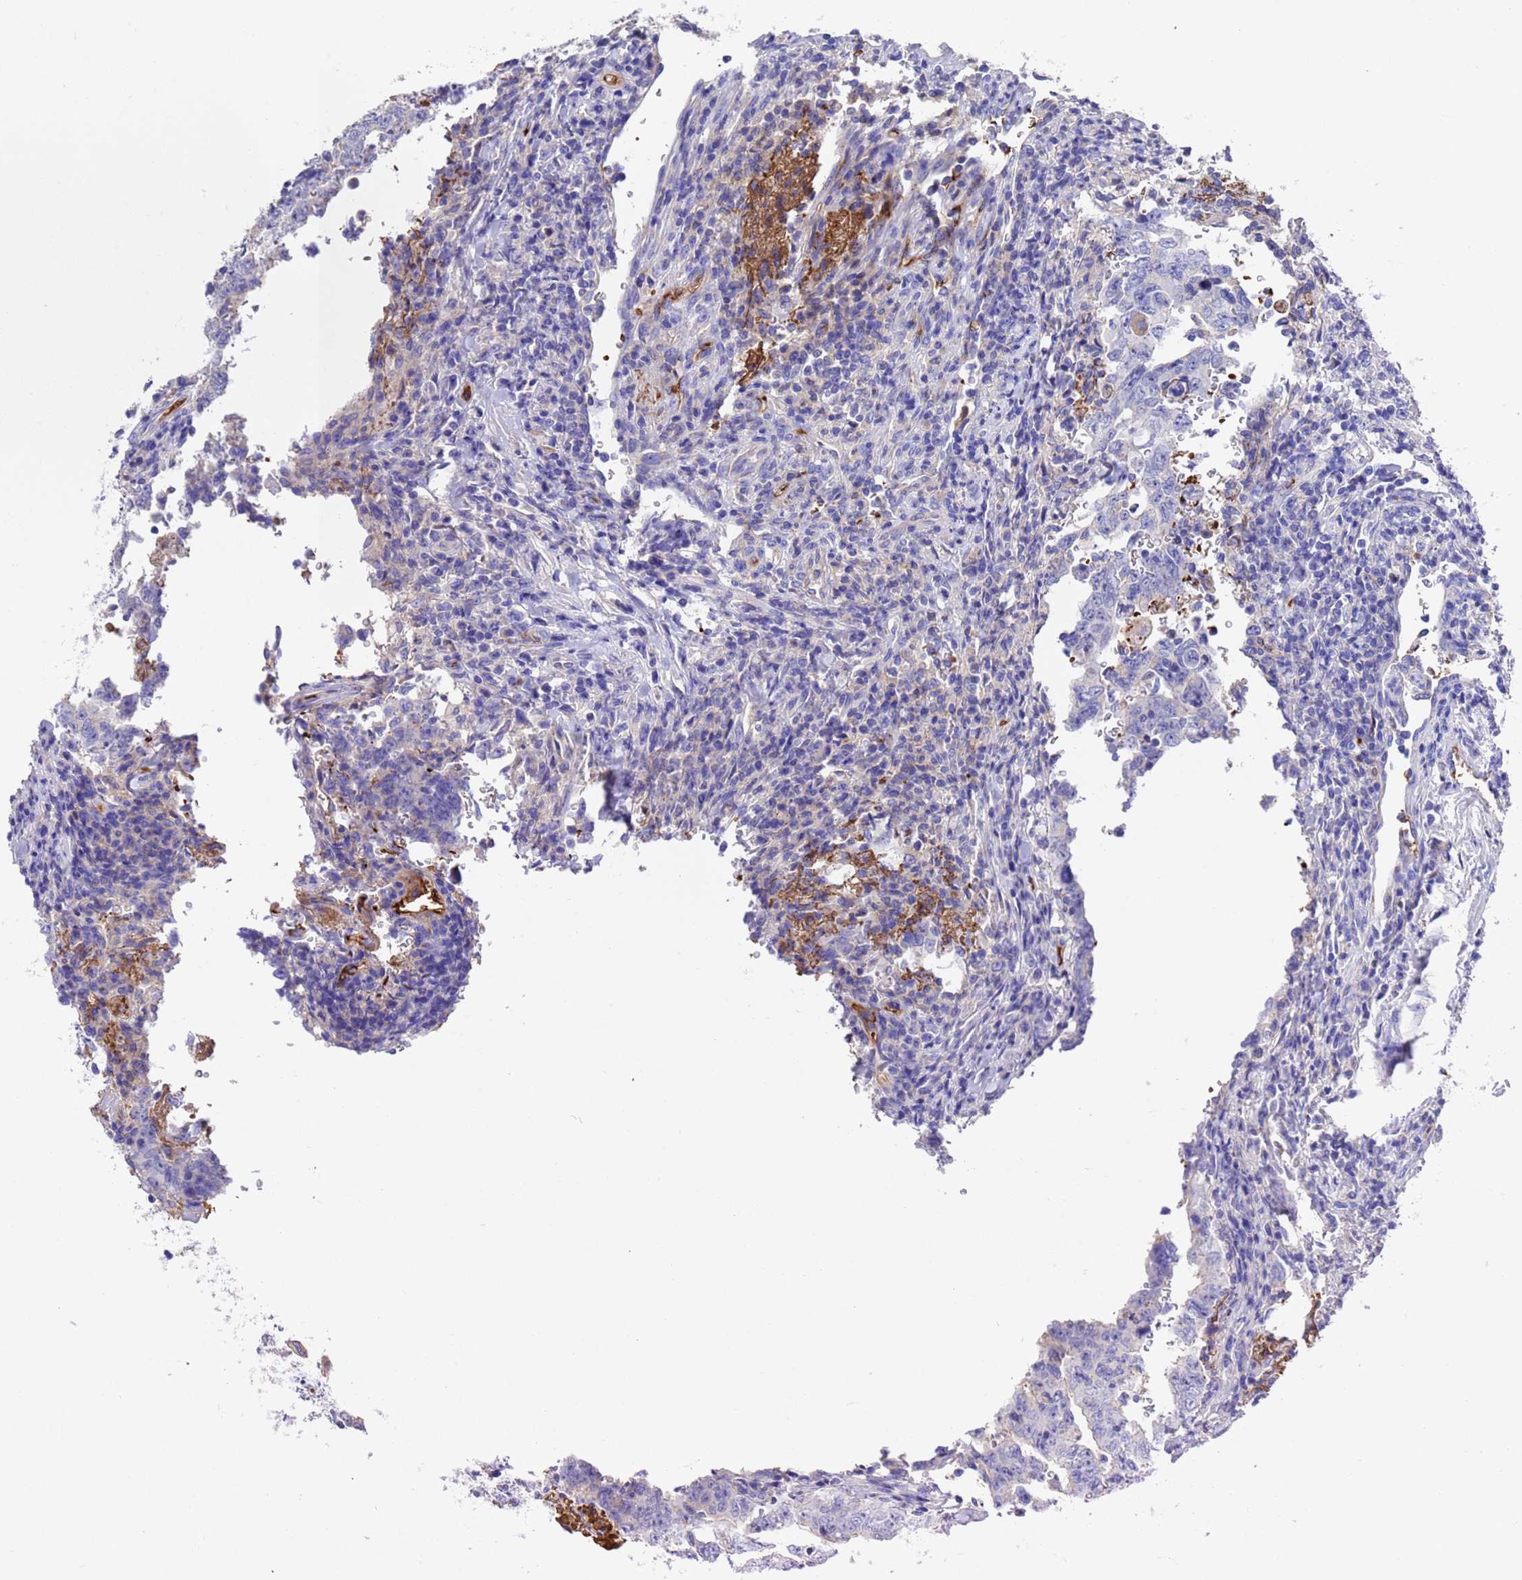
{"staining": {"intensity": "negative", "quantity": "none", "location": "none"}, "tissue": "testis cancer", "cell_type": "Tumor cells", "image_type": "cancer", "snomed": [{"axis": "morphology", "description": "Carcinoma, Embryonal, NOS"}, {"axis": "topography", "description": "Testis"}], "caption": "Tumor cells are negative for protein expression in human testis embryonal carcinoma.", "gene": "ELP6", "patient": {"sex": "male", "age": 26}}